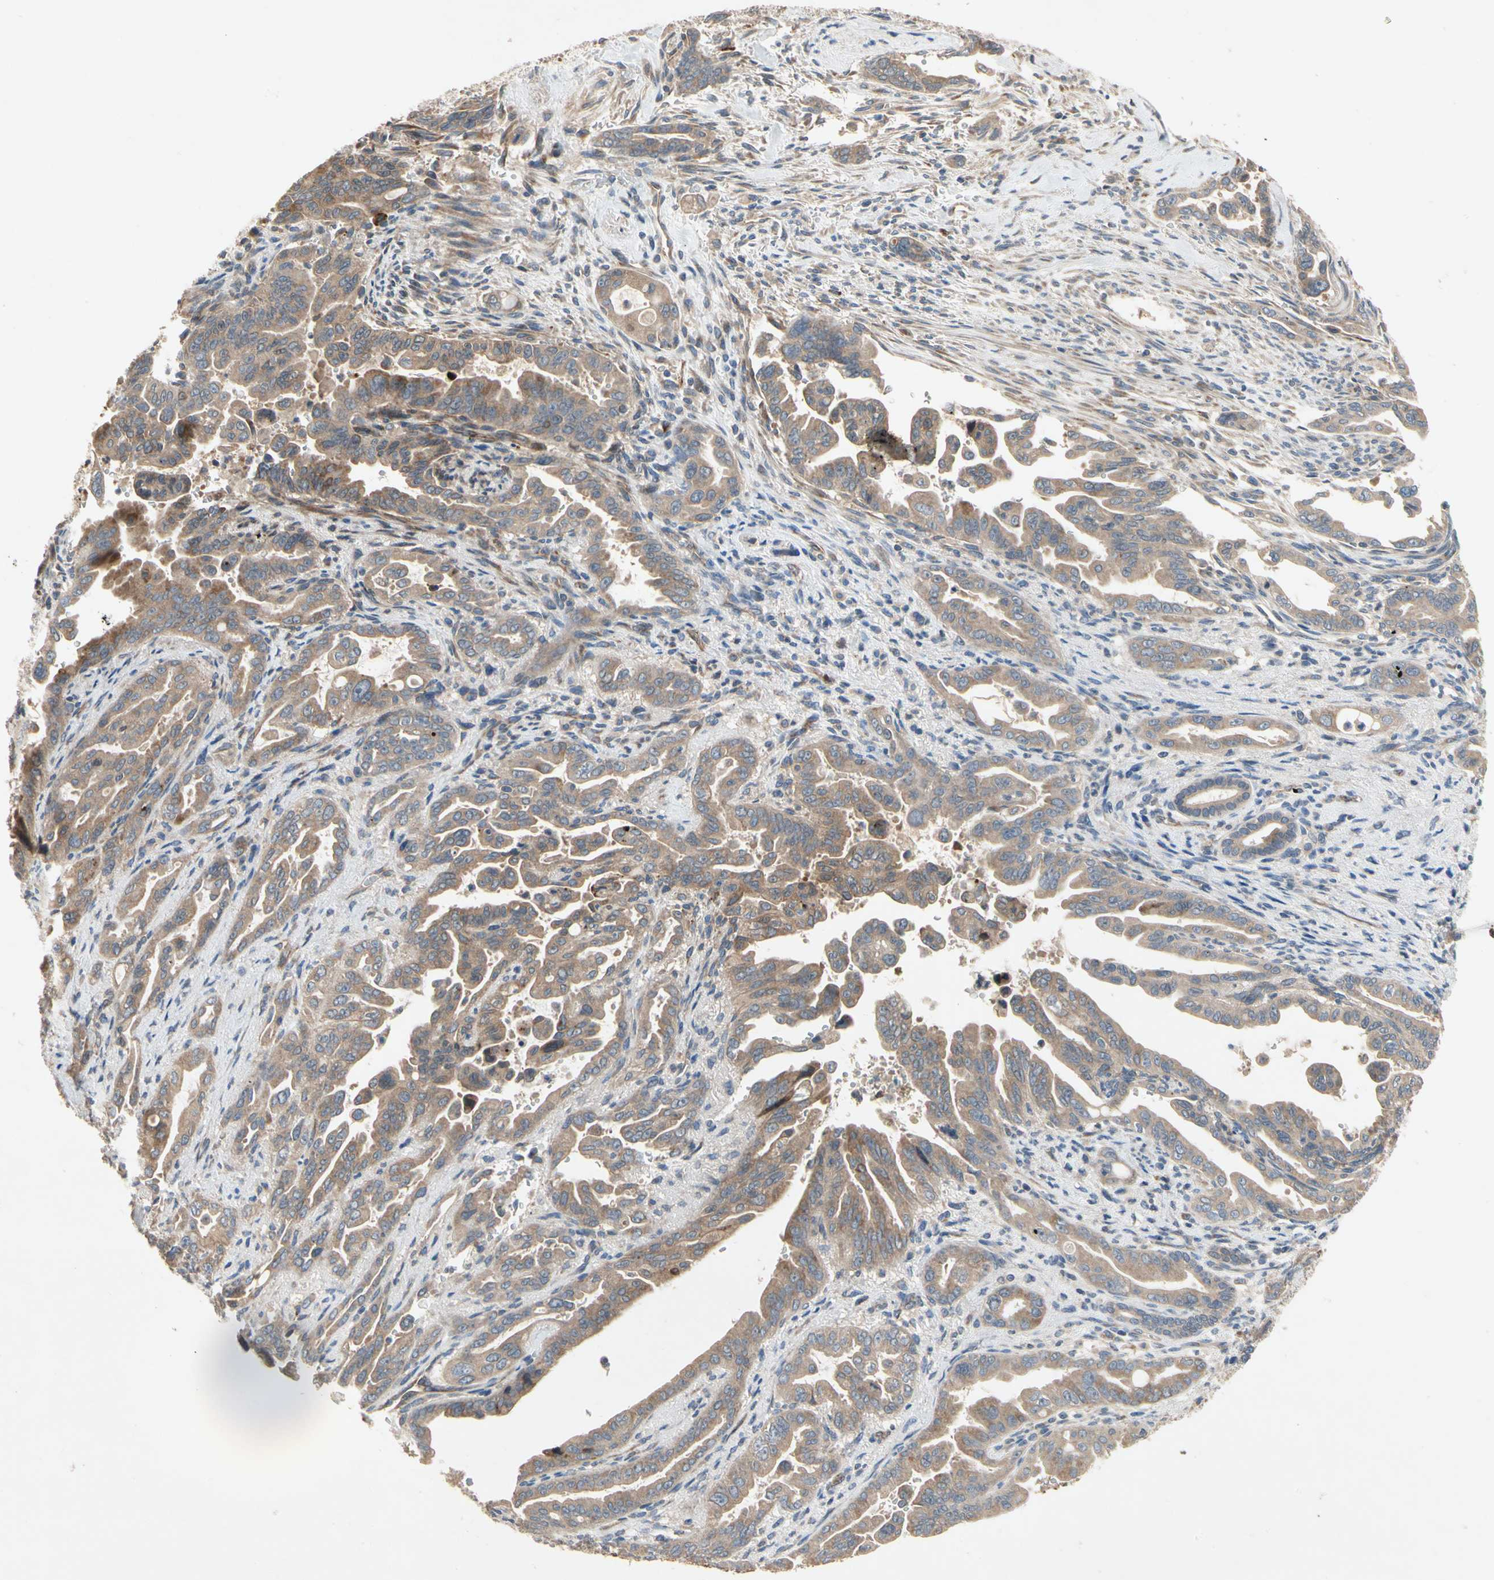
{"staining": {"intensity": "moderate", "quantity": ">75%", "location": "cytoplasmic/membranous"}, "tissue": "pancreatic cancer", "cell_type": "Tumor cells", "image_type": "cancer", "snomed": [{"axis": "morphology", "description": "Adenocarcinoma, NOS"}, {"axis": "topography", "description": "Pancreas"}], "caption": "Pancreatic cancer (adenocarcinoma) stained for a protein (brown) demonstrates moderate cytoplasmic/membranous positive expression in approximately >75% of tumor cells.", "gene": "XYLT1", "patient": {"sex": "male", "age": 70}}